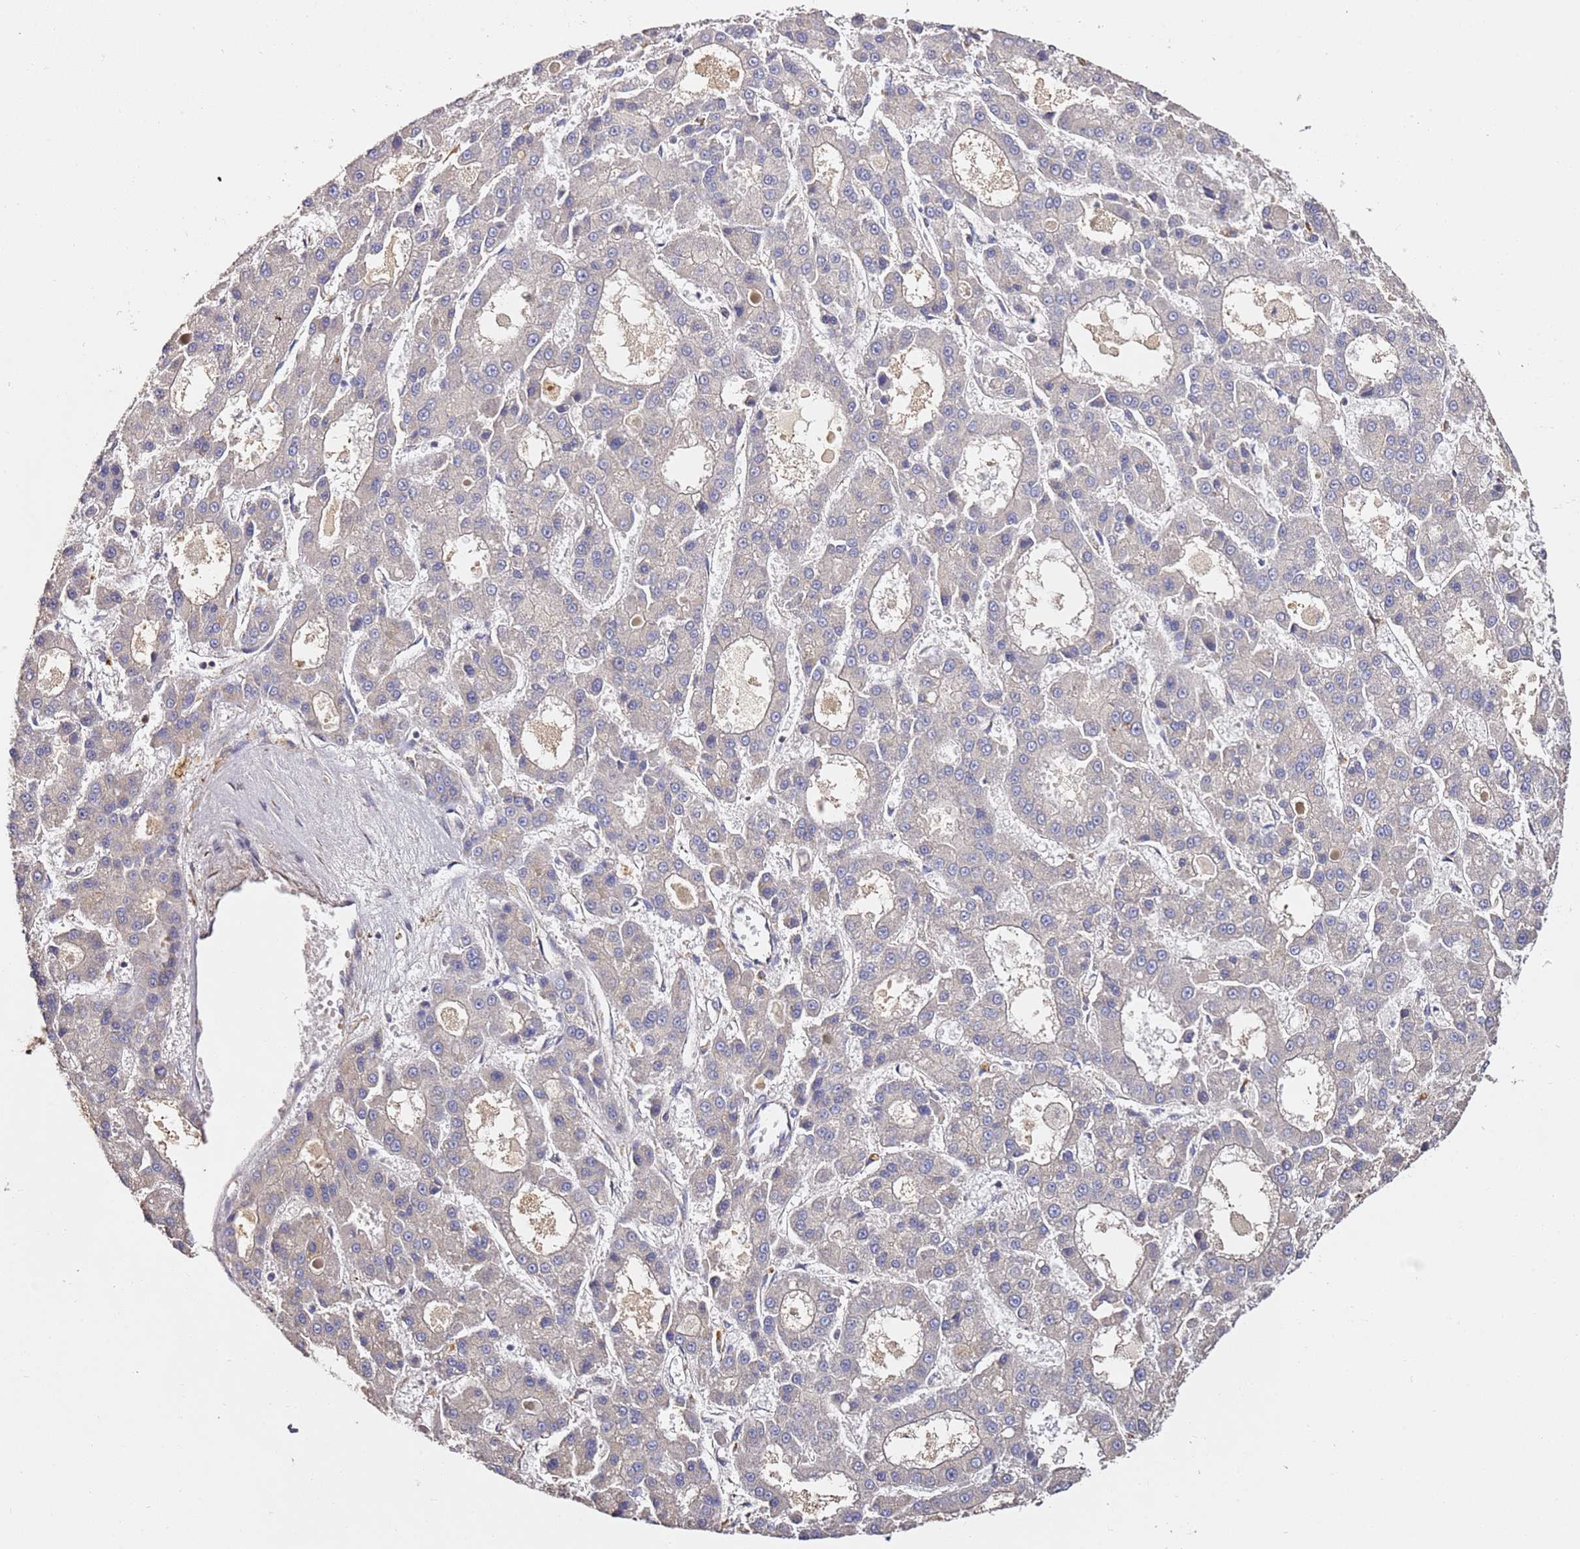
{"staining": {"intensity": "negative", "quantity": "none", "location": "none"}, "tissue": "liver cancer", "cell_type": "Tumor cells", "image_type": "cancer", "snomed": [{"axis": "morphology", "description": "Carcinoma, Hepatocellular, NOS"}, {"axis": "topography", "description": "Liver"}], "caption": "The IHC image has no significant staining in tumor cells of liver cancer tissue.", "gene": "OR2B11", "patient": {"sex": "male", "age": 70}}